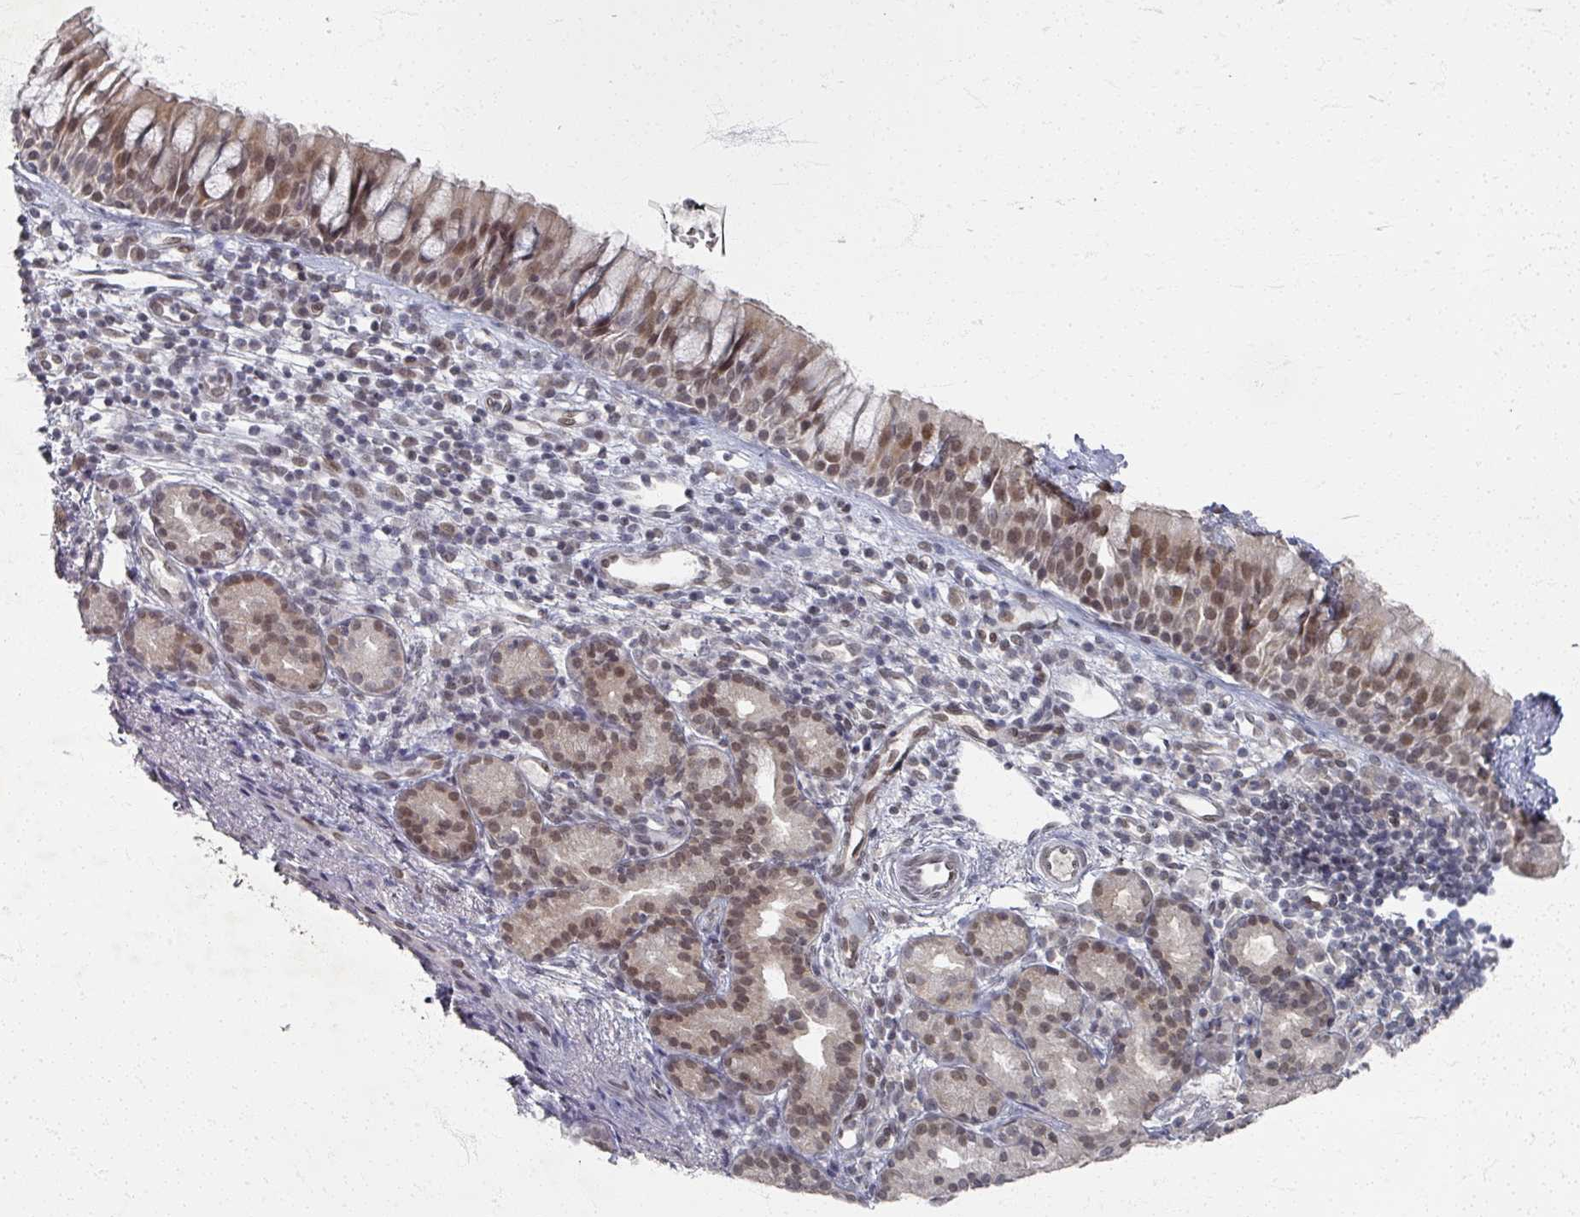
{"staining": {"intensity": "moderate", "quantity": ">75%", "location": "cytoplasmic/membranous,nuclear"}, "tissue": "nasopharynx", "cell_type": "Respiratory epithelial cells", "image_type": "normal", "snomed": [{"axis": "morphology", "description": "Normal tissue, NOS"}, {"axis": "topography", "description": "Nasopharynx"}], "caption": "Moderate cytoplasmic/membranous,nuclear expression for a protein is seen in about >75% of respiratory epithelial cells of benign nasopharynx using IHC.", "gene": "PSKH1", "patient": {"sex": "female", "age": 62}}